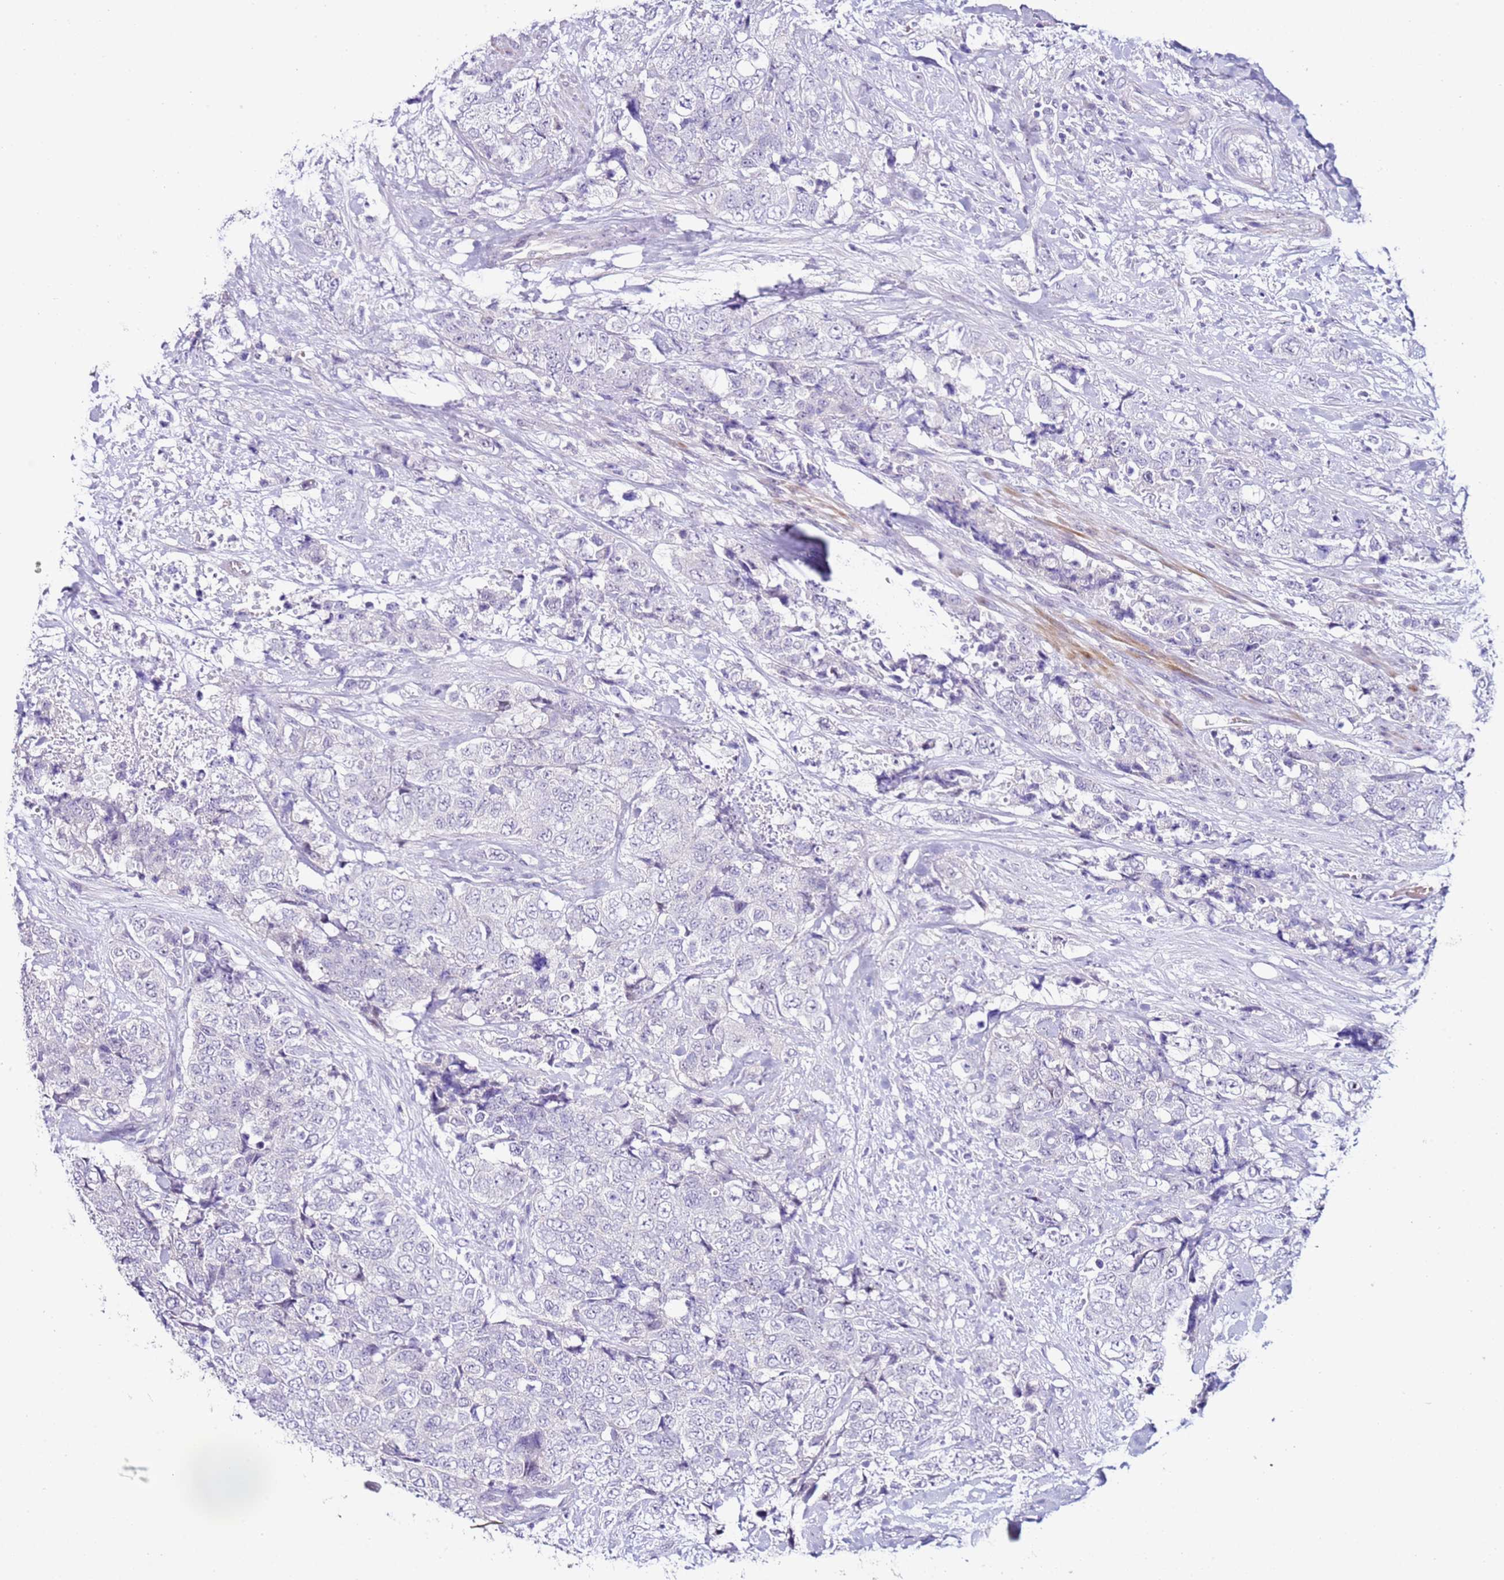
{"staining": {"intensity": "negative", "quantity": "none", "location": "none"}, "tissue": "urothelial cancer", "cell_type": "Tumor cells", "image_type": "cancer", "snomed": [{"axis": "morphology", "description": "Urothelial carcinoma, High grade"}, {"axis": "topography", "description": "Urinary bladder"}], "caption": "A histopathology image of human urothelial cancer is negative for staining in tumor cells.", "gene": "HGD", "patient": {"sex": "female", "age": 78}}